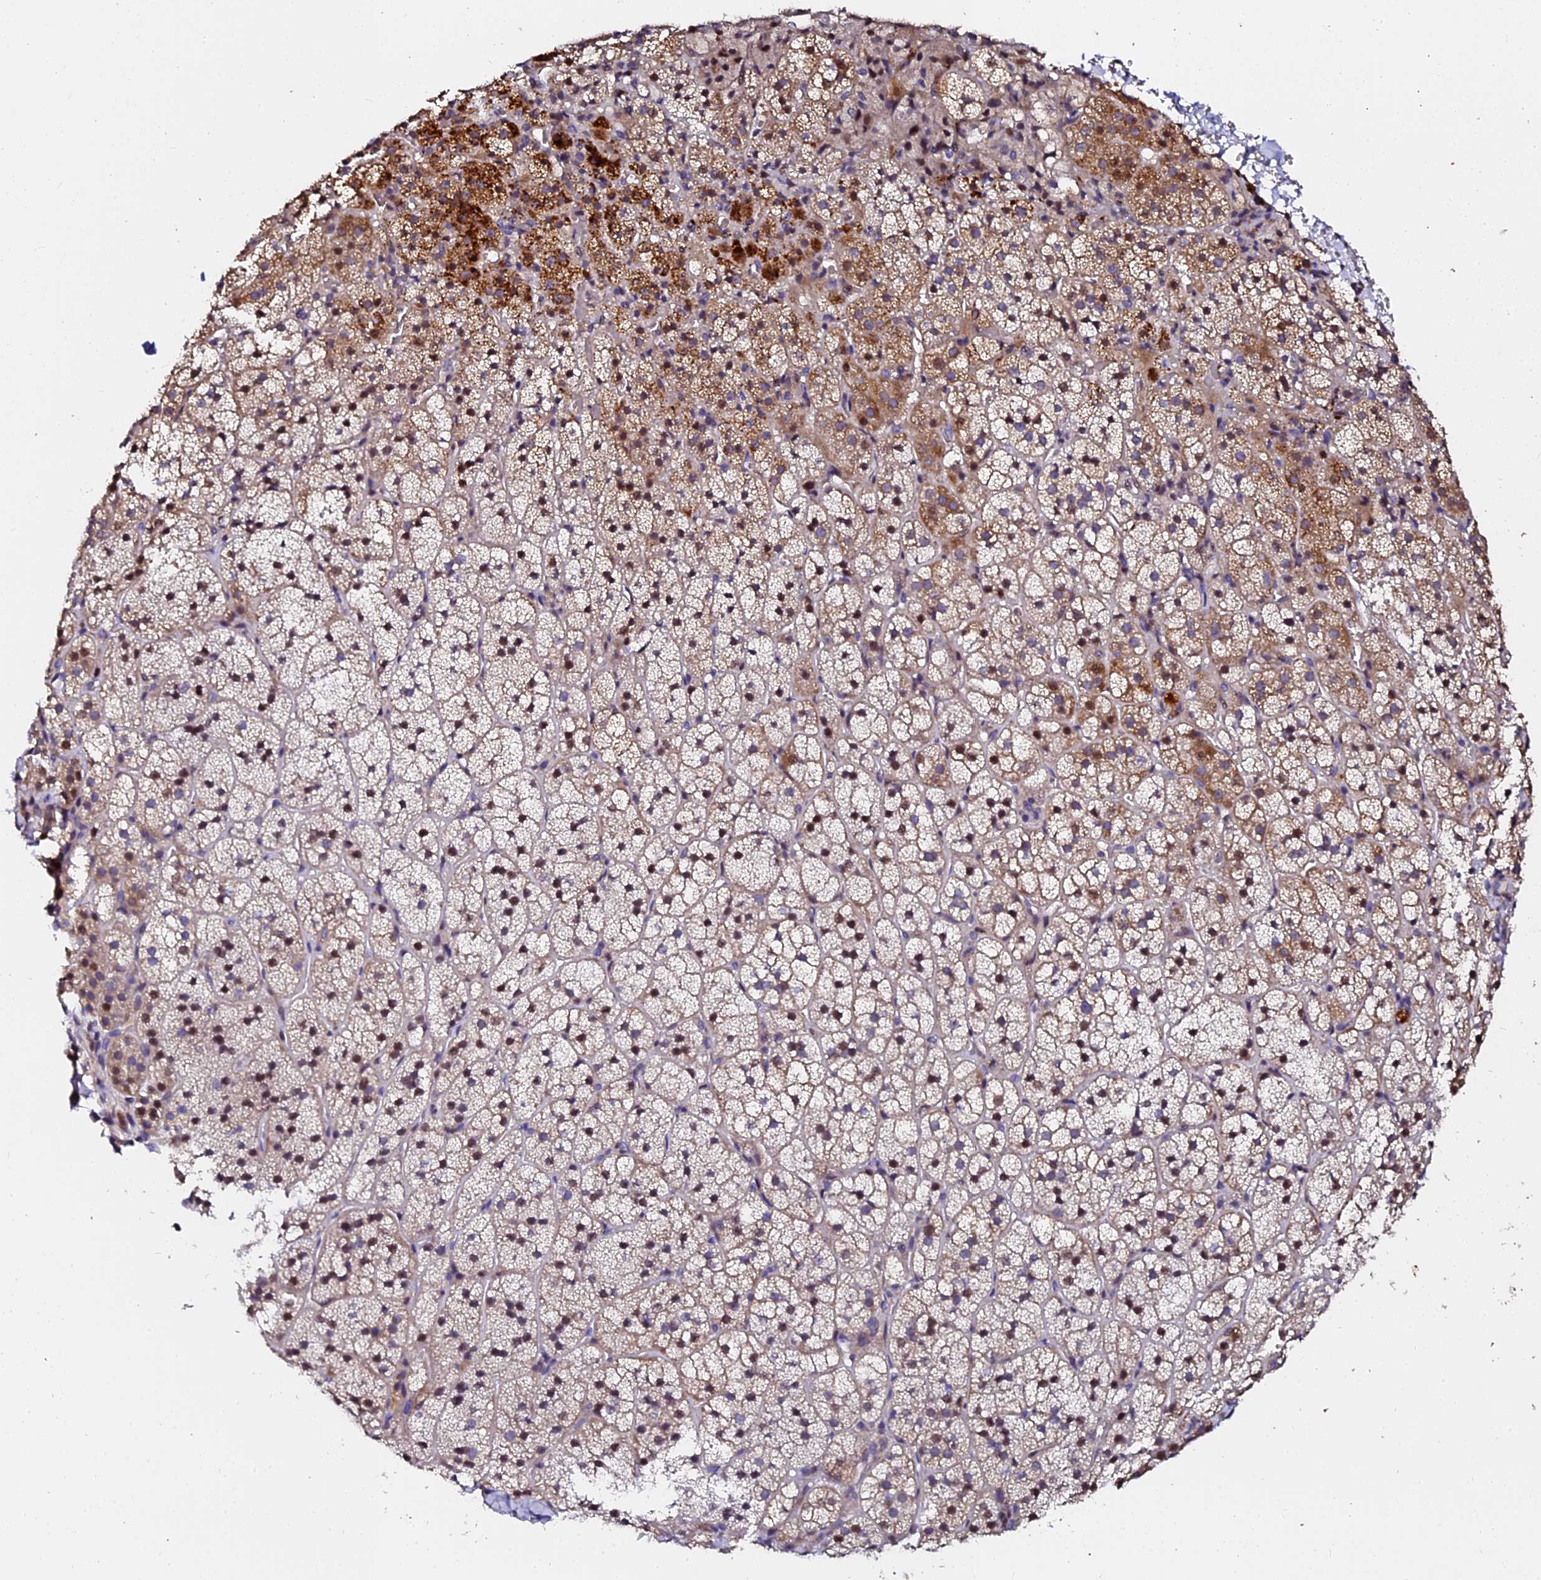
{"staining": {"intensity": "moderate", "quantity": "25%-75%", "location": "cytoplasmic/membranous,nuclear"}, "tissue": "adrenal gland", "cell_type": "Glandular cells", "image_type": "normal", "snomed": [{"axis": "morphology", "description": "Normal tissue, NOS"}, {"axis": "topography", "description": "Adrenal gland"}], "caption": "Immunohistochemistry (IHC) photomicrograph of normal adrenal gland stained for a protein (brown), which exhibits medium levels of moderate cytoplasmic/membranous,nuclear expression in approximately 25%-75% of glandular cells.", "gene": "GPN3", "patient": {"sex": "female", "age": 44}}